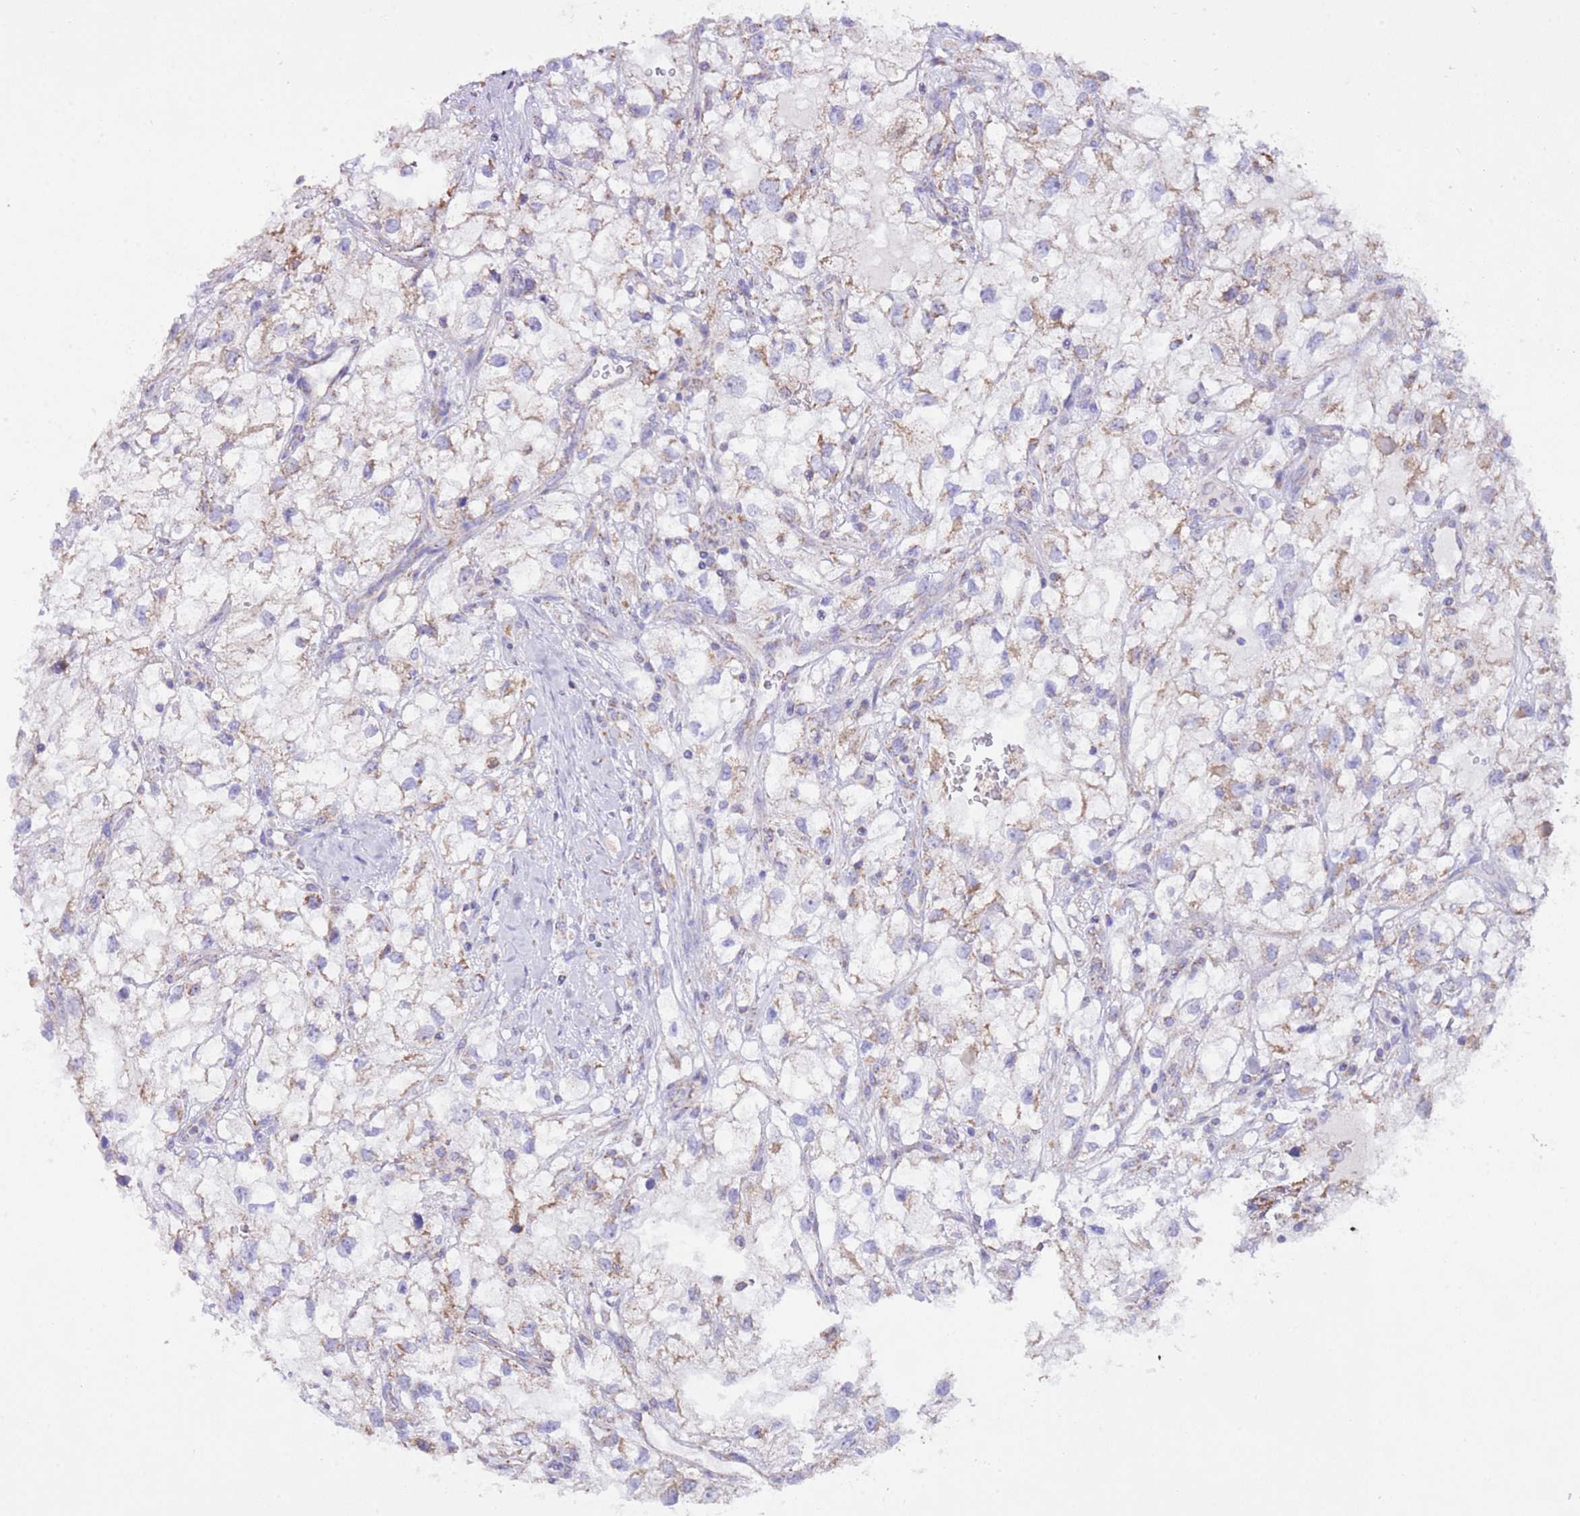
{"staining": {"intensity": "moderate", "quantity": "<25%", "location": "cytoplasmic/membranous"}, "tissue": "renal cancer", "cell_type": "Tumor cells", "image_type": "cancer", "snomed": [{"axis": "morphology", "description": "Adenocarcinoma, NOS"}, {"axis": "topography", "description": "Kidney"}], "caption": "Adenocarcinoma (renal) tissue reveals moderate cytoplasmic/membranous expression in about <25% of tumor cells, visualized by immunohistochemistry. (DAB IHC, brown staining for protein, blue staining for nuclei).", "gene": "TEKTIP1", "patient": {"sex": "male", "age": 59}}